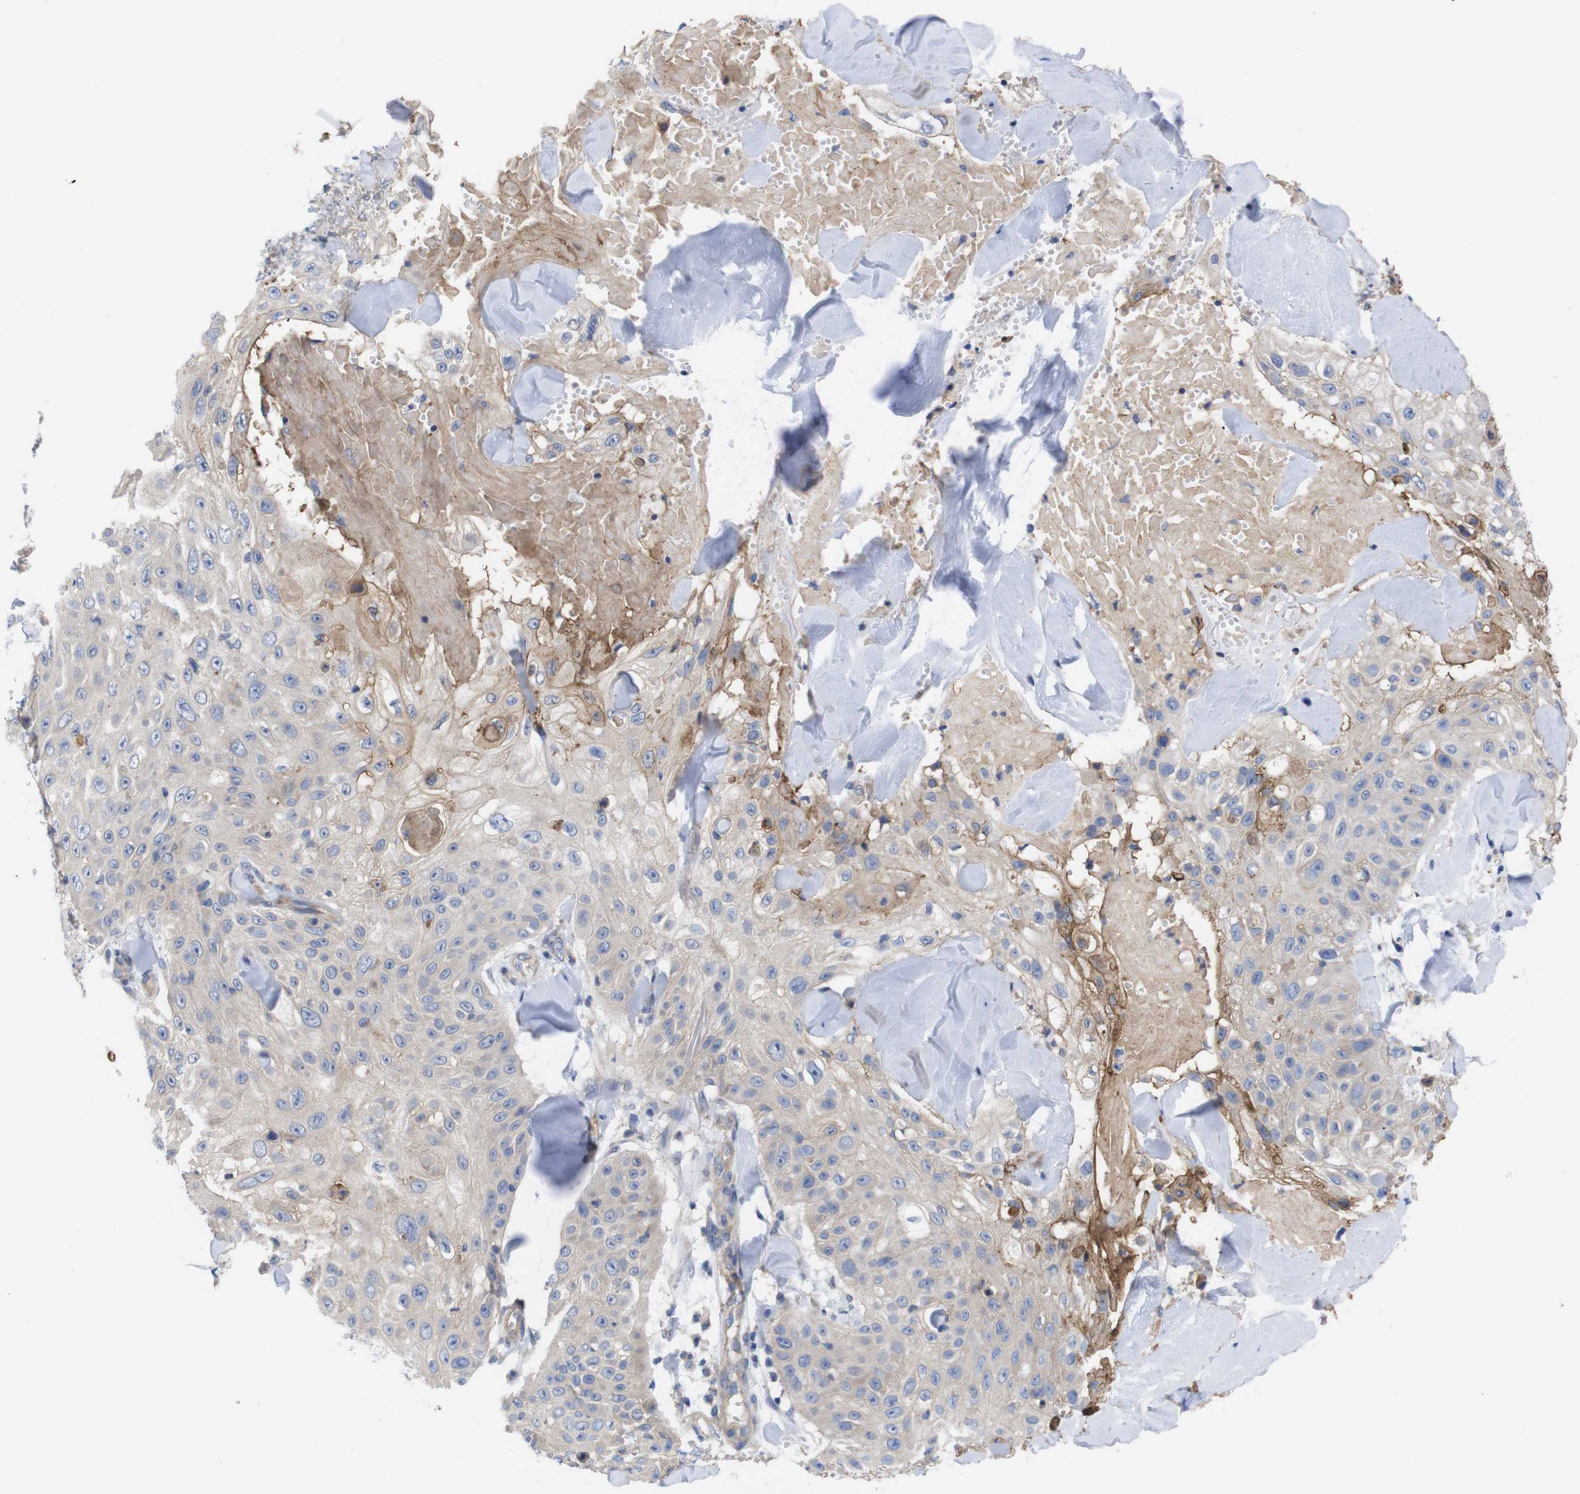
{"staining": {"intensity": "negative", "quantity": "none", "location": "none"}, "tissue": "skin cancer", "cell_type": "Tumor cells", "image_type": "cancer", "snomed": [{"axis": "morphology", "description": "Squamous cell carcinoma, NOS"}, {"axis": "topography", "description": "Skin"}], "caption": "Human skin cancer stained for a protein using immunohistochemistry (IHC) reveals no positivity in tumor cells.", "gene": "USH1C", "patient": {"sex": "male", "age": 86}}